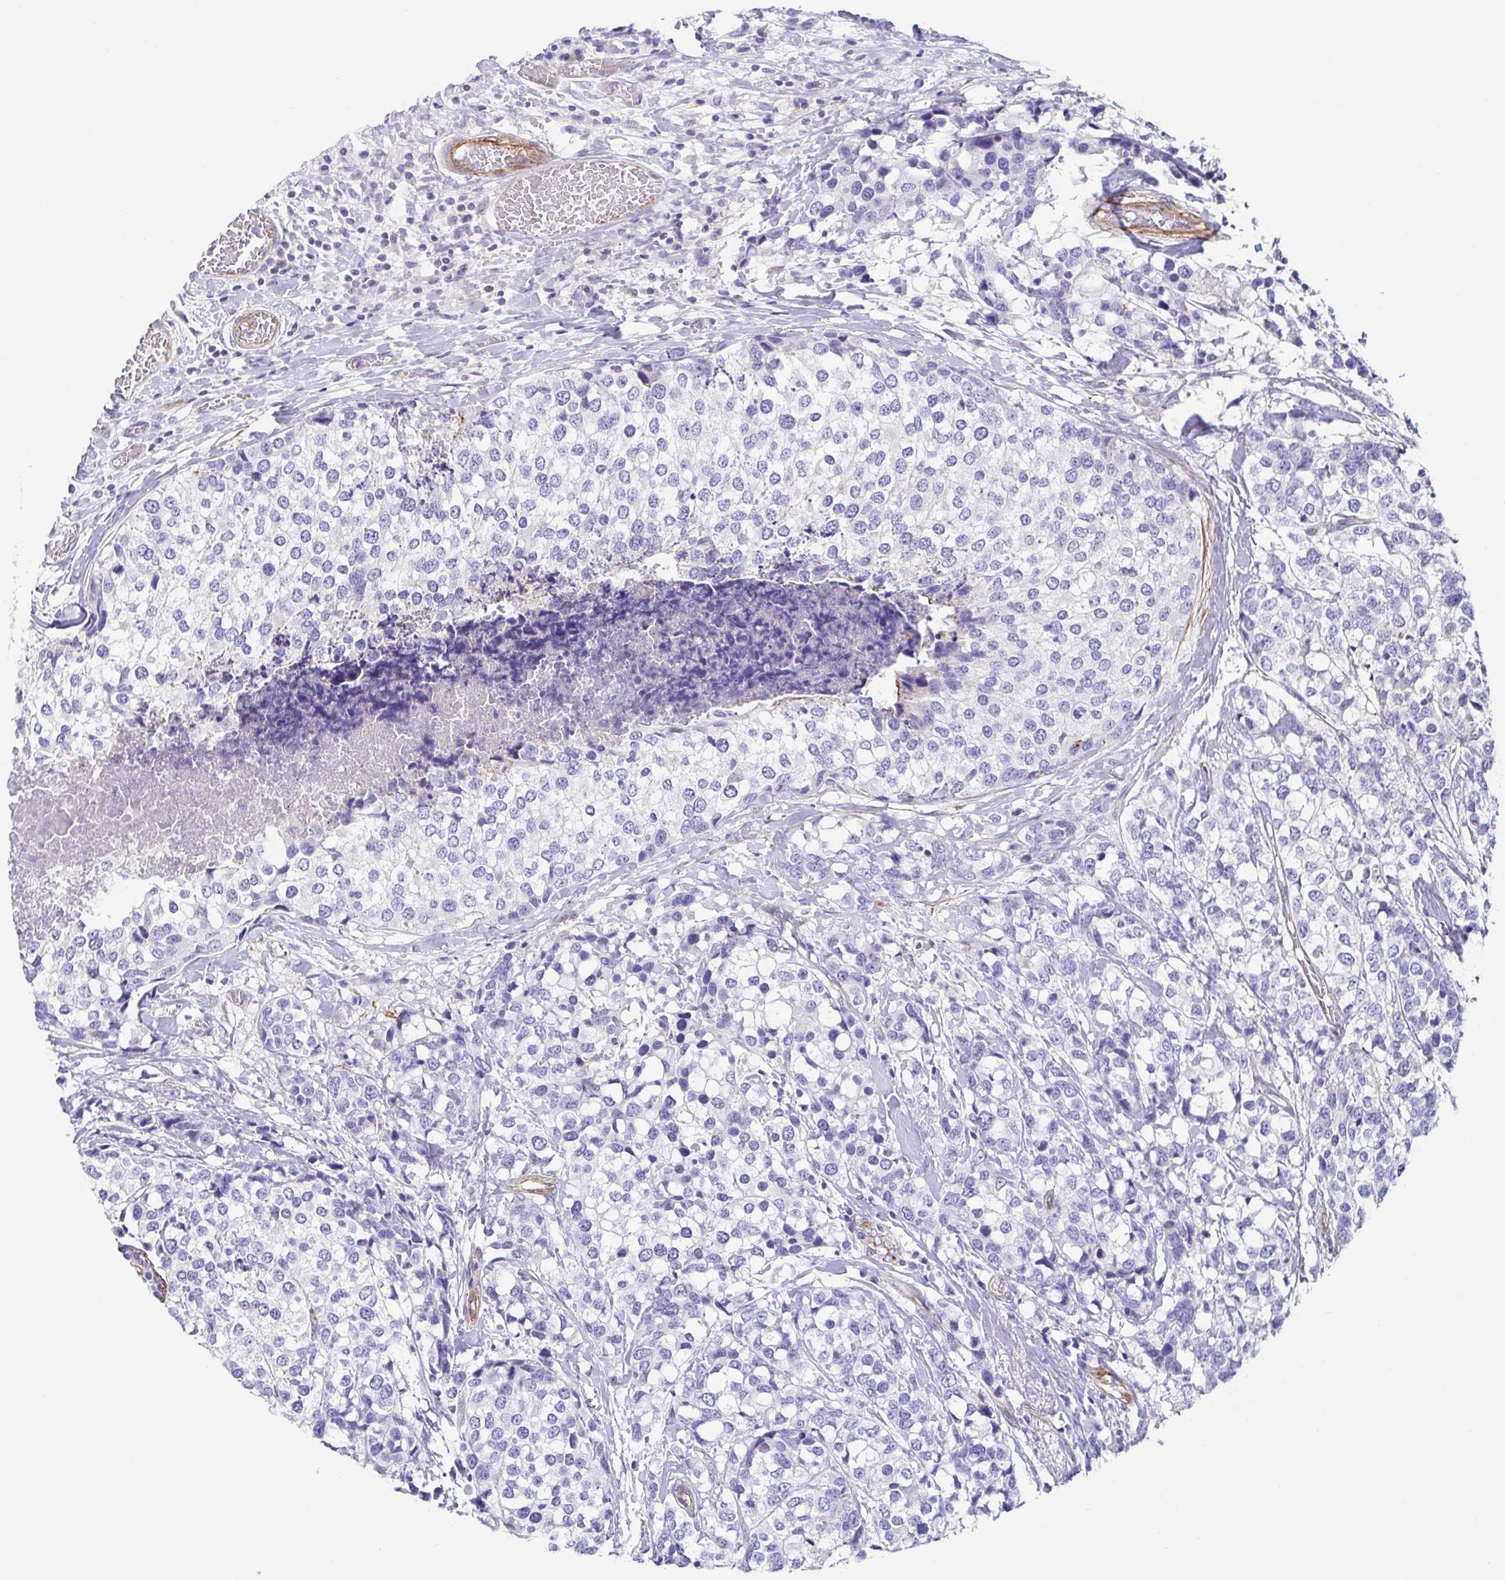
{"staining": {"intensity": "negative", "quantity": "none", "location": "none"}, "tissue": "breast cancer", "cell_type": "Tumor cells", "image_type": "cancer", "snomed": [{"axis": "morphology", "description": "Lobular carcinoma"}, {"axis": "topography", "description": "Breast"}], "caption": "Immunohistochemistry (IHC) photomicrograph of neoplastic tissue: human breast cancer (lobular carcinoma) stained with DAB (3,3'-diaminobenzidine) shows no significant protein staining in tumor cells. The staining was performed using DAB to visualize the protein expression in brown, while the nuclei were stained in blue with hematoxylin (Magnification: 20x).", "gene": "TRAM2", "patient": {"sex": "female", "age": 59}}